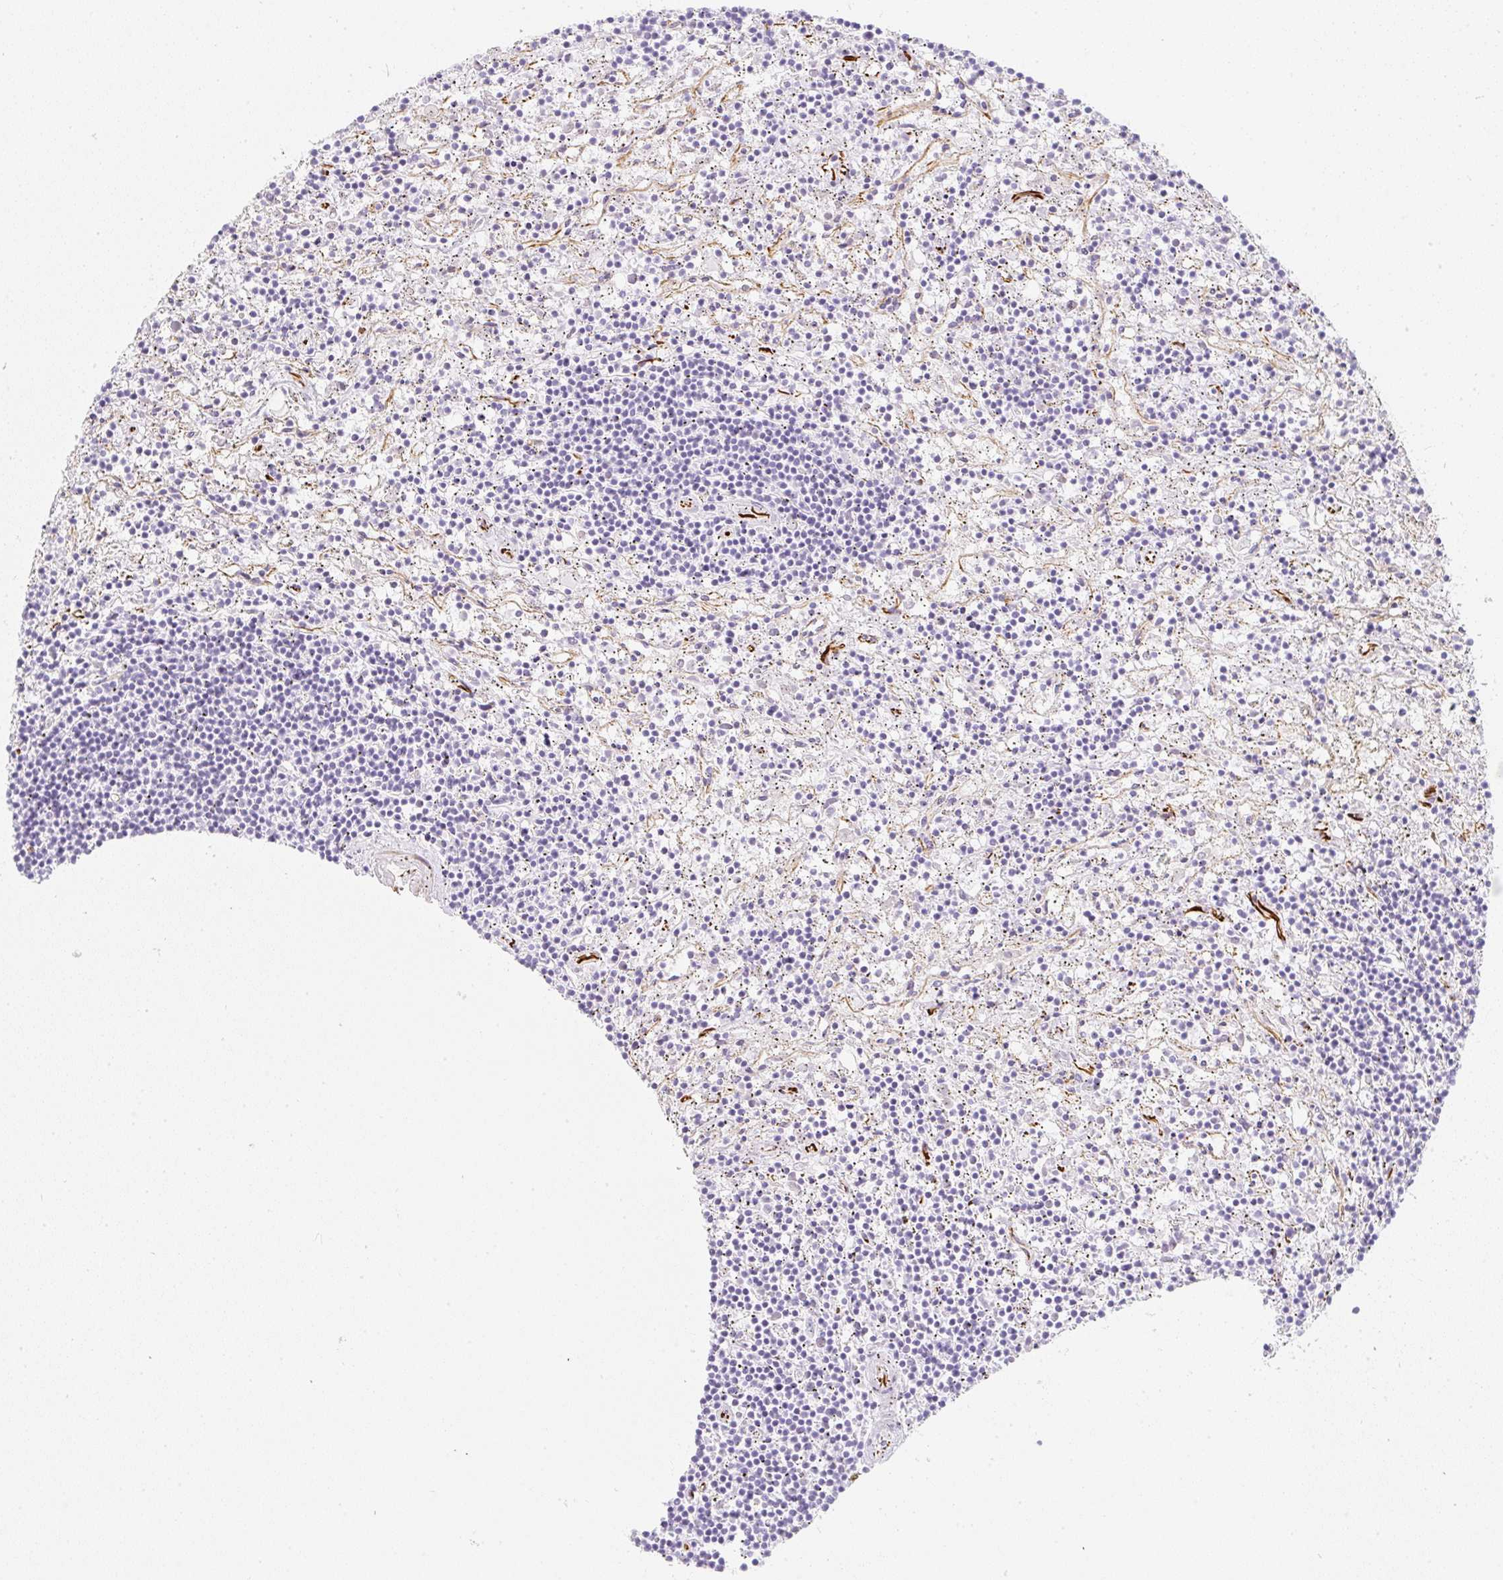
{"staining": {"intensity": "negative", "quantity": "none", "location": "none"}, "tissue": "lymphoma", "cell_type": "Tumor cells", "image_type": "cancer", "snomed": [{"axis": "morphology", "description": "Malignant lymphoma, non-Hodgkin's type, Low grade"}, {"axis": "topography", "description": "Spleen"}], "caption": "The immunohistochemistry (IHC) histopathology image has no significant expression in tumor cells of malignant lymphoma, non-Hodgkin's type (low-grade) tissue.", "gene": "ZNF689", "patient": {"sex": "male", "age": 76}}